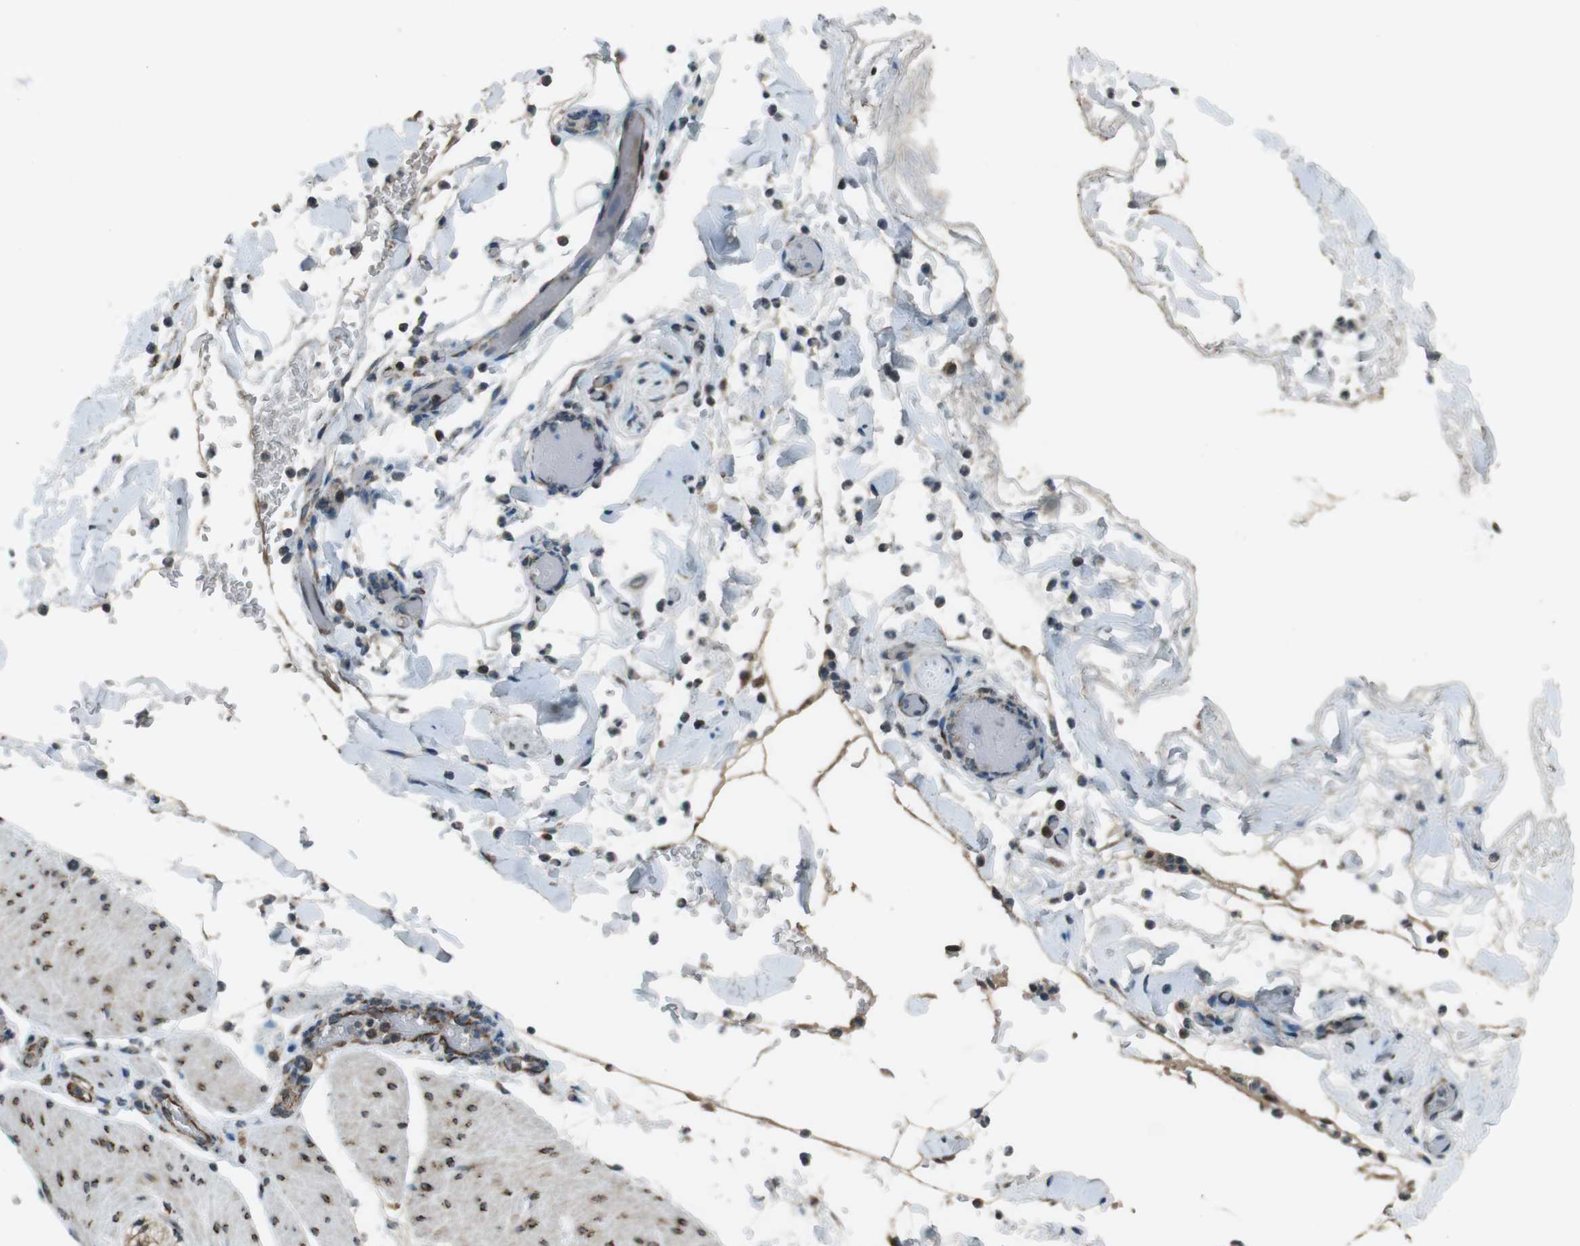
{"staining": {"intensity": "moderate", "quantity": ">75%", "location": "cytoplasmic/membranous"}, "tissue": "smooth muscle", "cell_type": "Smooth muscle cells", "image_type": "normal", "snomed": [{"axis": "morphology", "description": "Normal tissue, NOS"}, {"axis": "topography", "description": "Smooth muscle"}, {"axis": "topography", "description": "Colon"}], "caption": "An image of smooth muscle stained for a protein reveals moderate cytoplasmic/membranous brown staining in smooth muscle cells. (IHC, brightfield microscopy, high magnification).", "gene": "KTN1", "patient": {"sex": "male", "age": 67}}